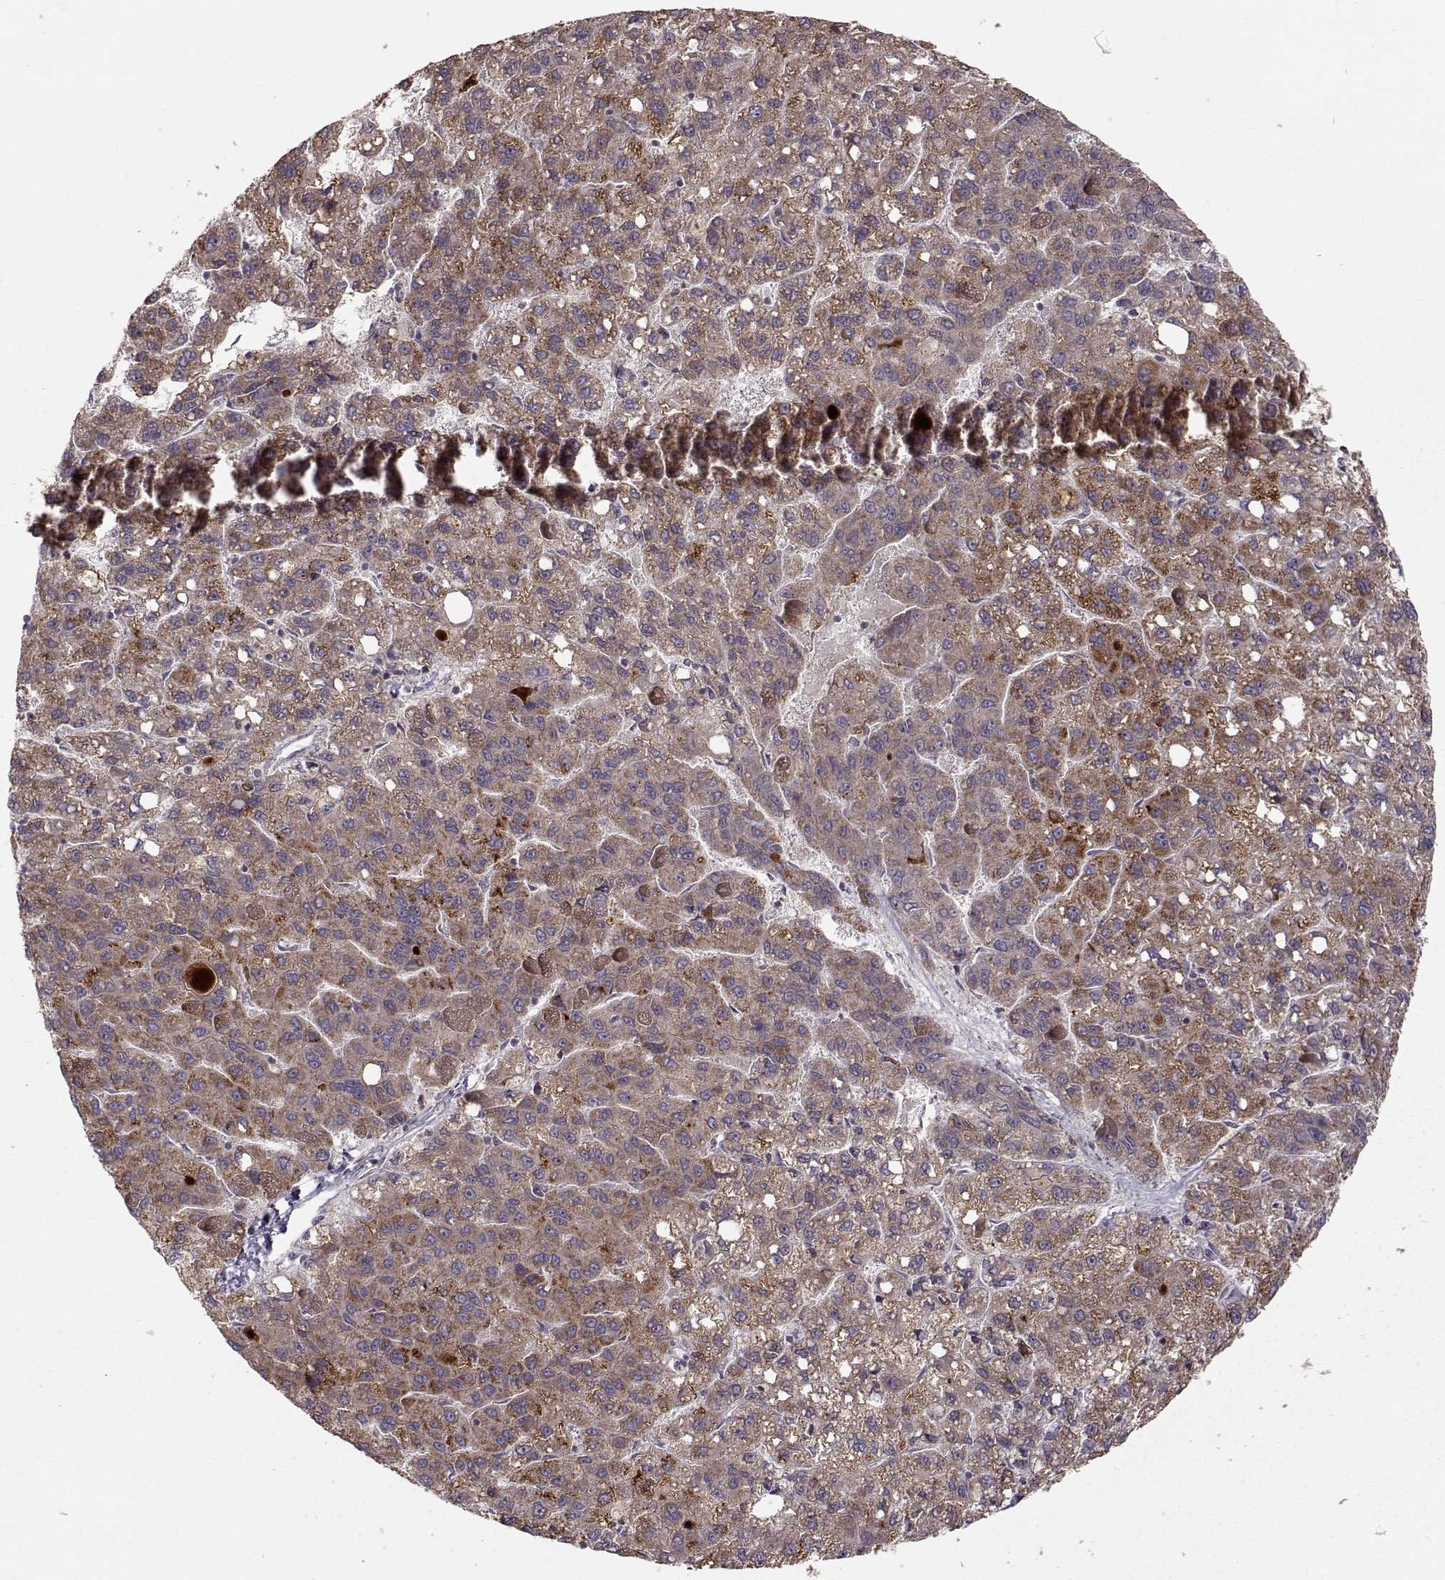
{"staining": {"intensity": "moderate", "quantity": ">75%", "location": "cytoplasmic/membranous"}, "tissue": "liver cancer", "cell_type": "Tumor cells", "image_type": "cancer", "snomed": [{"axis": "morphology", "description": "Carcinoma, Hepatocellular, NOS"}, {"axis": "topography", "description": "Liver"}], "caption": "Immunohistochemistry of human liver hepatocellular carcinoma reveals medium levels of moderate cytoplasmic/membranous staining in approximately >75% of tumor cells. The staining was performed using DAB (3,3'-diaminobenzidine) to visualize the protein expression in brown, while the nuclei were stained in blue with hematoxylin (Magnification: 20x).", "gene": "CMTM3", "patient": {"sex": "female", "age": 82}}